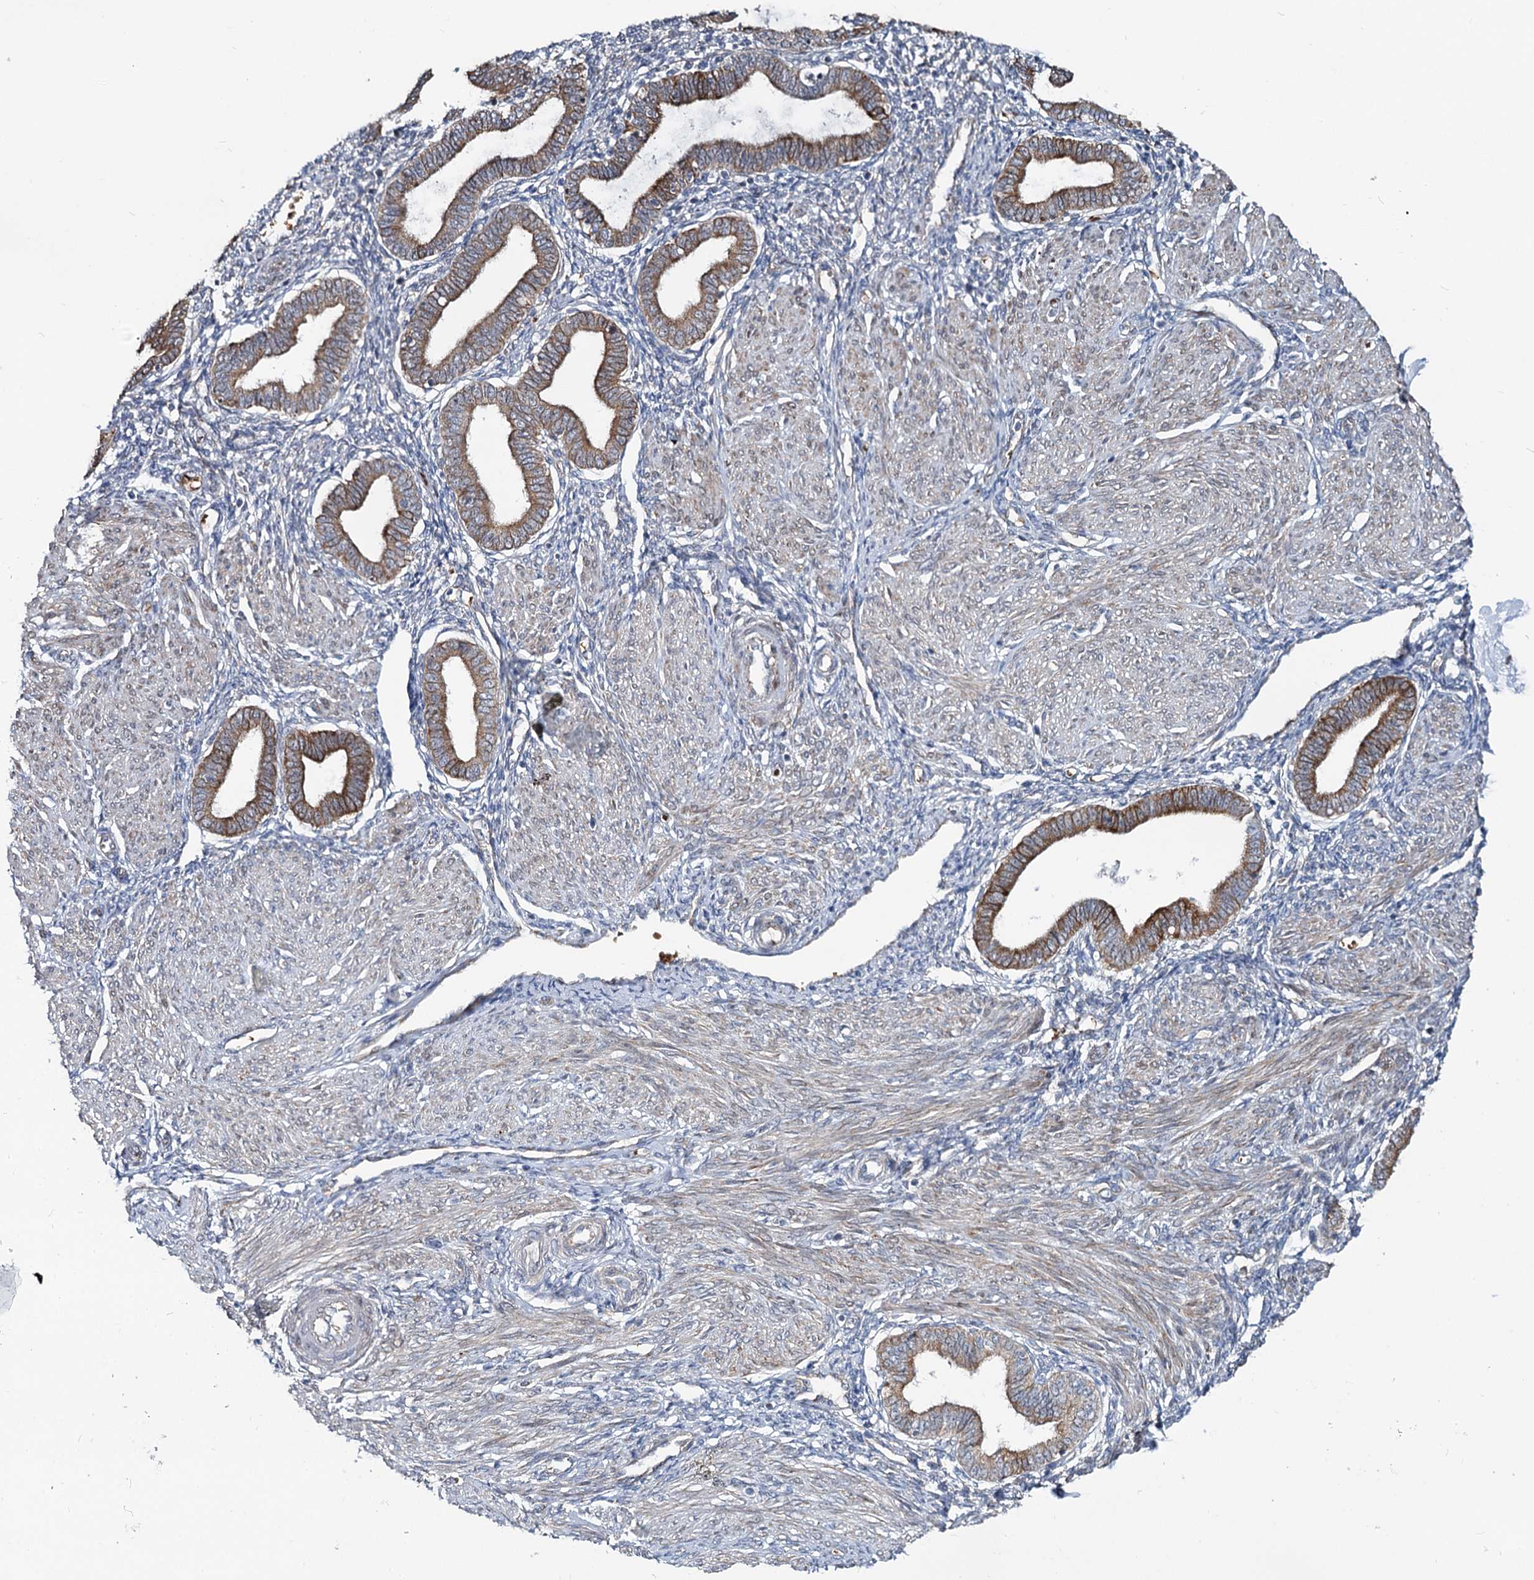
{"staining": {"intensity": "weak", "quantity": "25%-75%", "location": "cytoplasmic/membranous"}, "tissue": "endometrium", "cell_type": "Cells in endometrial stroma", "image_type": "normal", "snomed": [{"axis": "morphology", "description": "Normal tissue, NOS"}, {"axis": "topography", "description": "Endometrium"}], "caption": "Immunohistochemical staining of benign human endometrium shows weak cytoplasmic/membranous protein staining in approximately 25%-75% of cells in endometrial stroma. The staining was performed using DAB (3,3'-diaminobenzidine), with brown indicating positive protein expression. Nuclei are stained blue with hematoxylin.", "gene": "CIB4", "patient": {"sex": "female", "age": 53}}